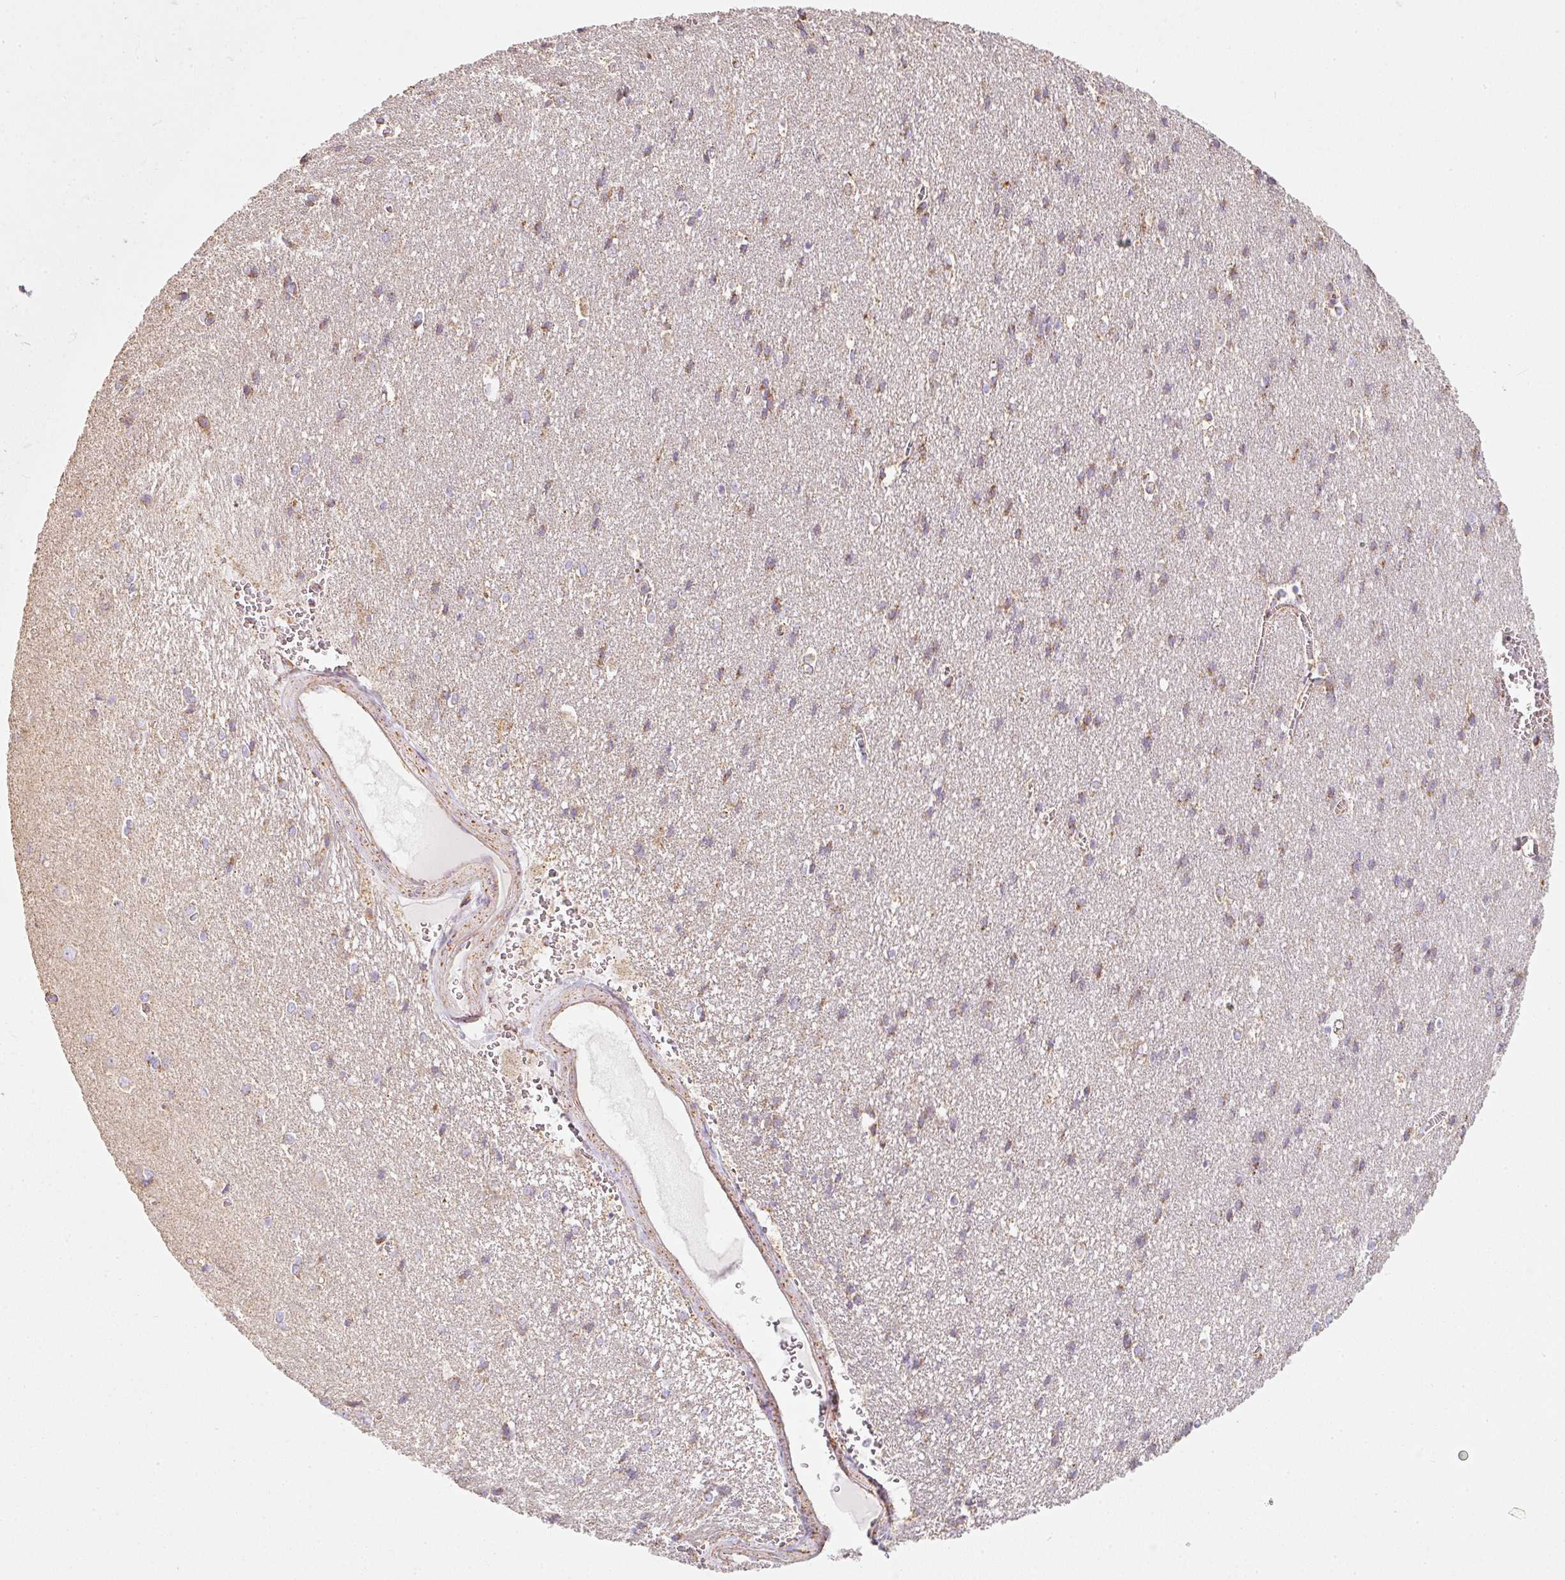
{"staining": {"intensity": "moderate", "quantity": "25%-75%", "location": "cytoplasmic/membranous"}, "tissue": "cerebral cortex", "cell_type": "Endothelial cells", "image_type": "normal", "snomed": [{"axis": "morphology", "description": "Normal tissue, NOS"}, {"axis": "topography", "description": "Cerebral cortex"}], "caption": "Endothelial cells display moderate cytoplasmic/membranous positivity in approximately 25%-75% of cells in unremarkable cerebral cortex.", "gene": "DUT", "patient": {"sex": "male", "age": 37}}